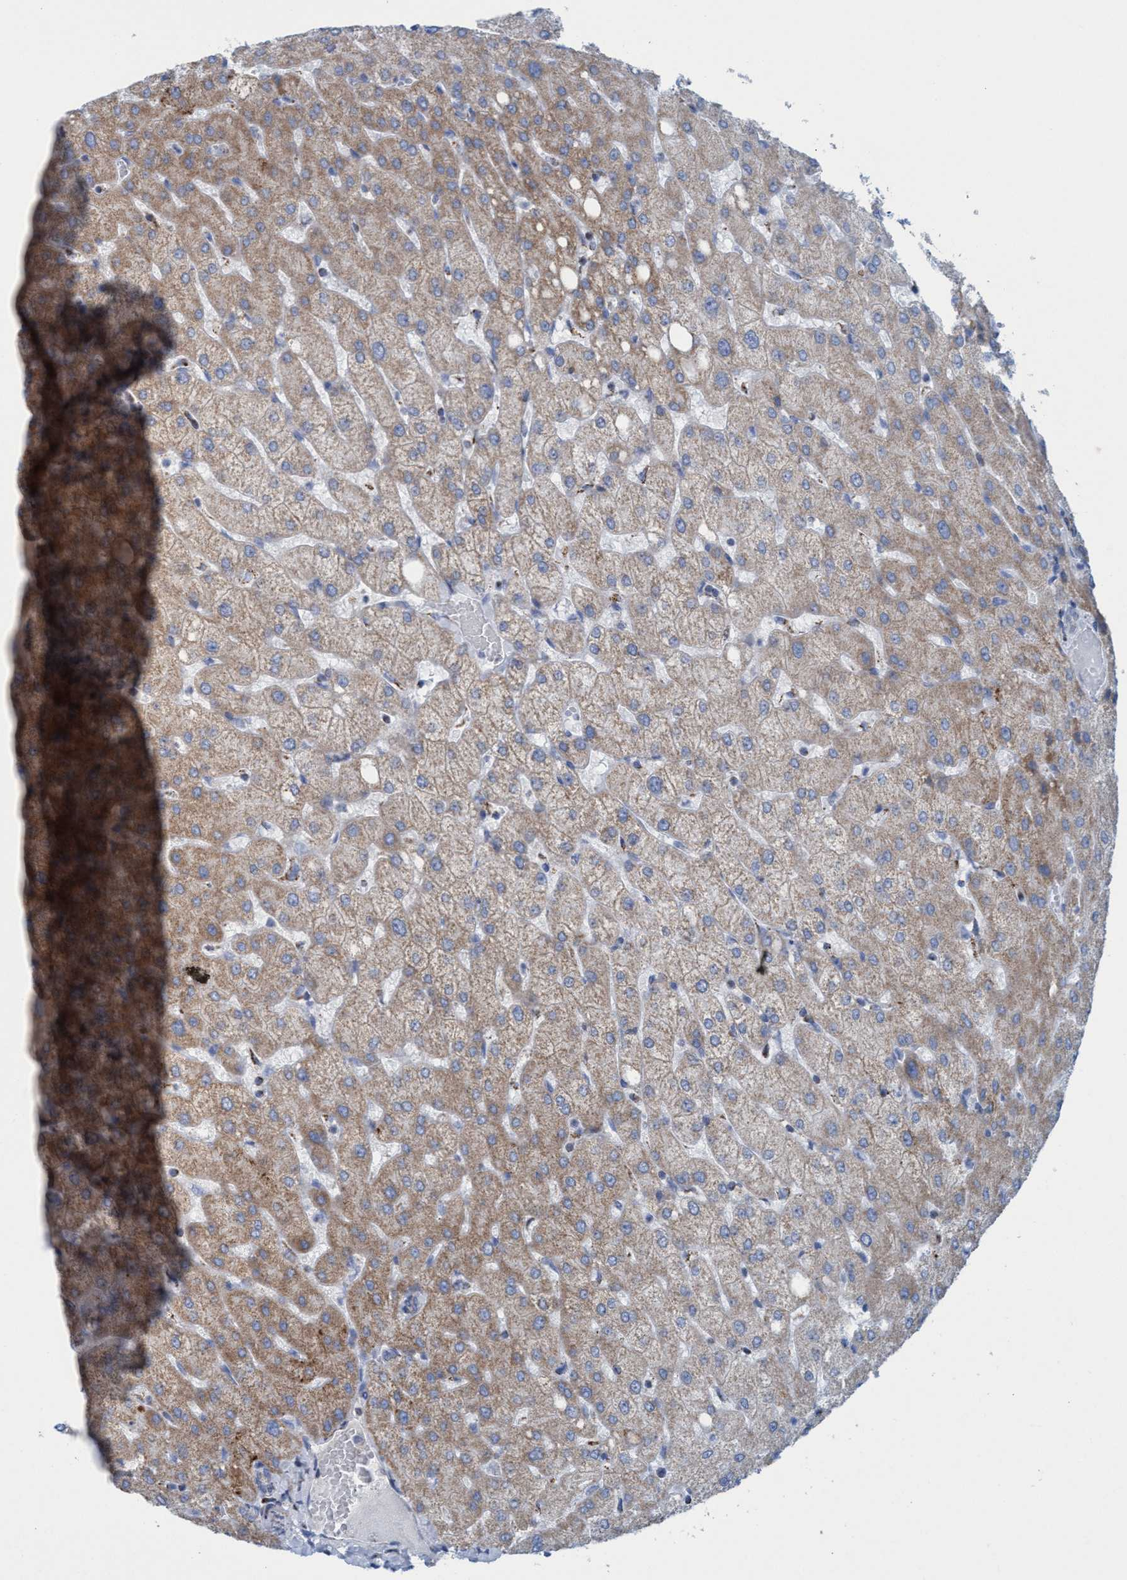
{"staining": {"intensity": "weak", "quantity": "25%-75%", "location": "cytoplasmic/membranous"}, "tissue": "liver", "cell_type": "Cholangiocytes", "image_type": "normal", "snomed": [{"axis": "morphology", "description": "Normal tissue, NOS"}, {"axis": "topography", "description": "Liver"}], "caption": "The photomicrograph reveals staining of unremarkable liver, revealing weak cytoplasmic/membranous protein expression (brown color) within cholangiocytes.", "gene": "GGA3", "patient": {"sex": "female", "age": 54}}